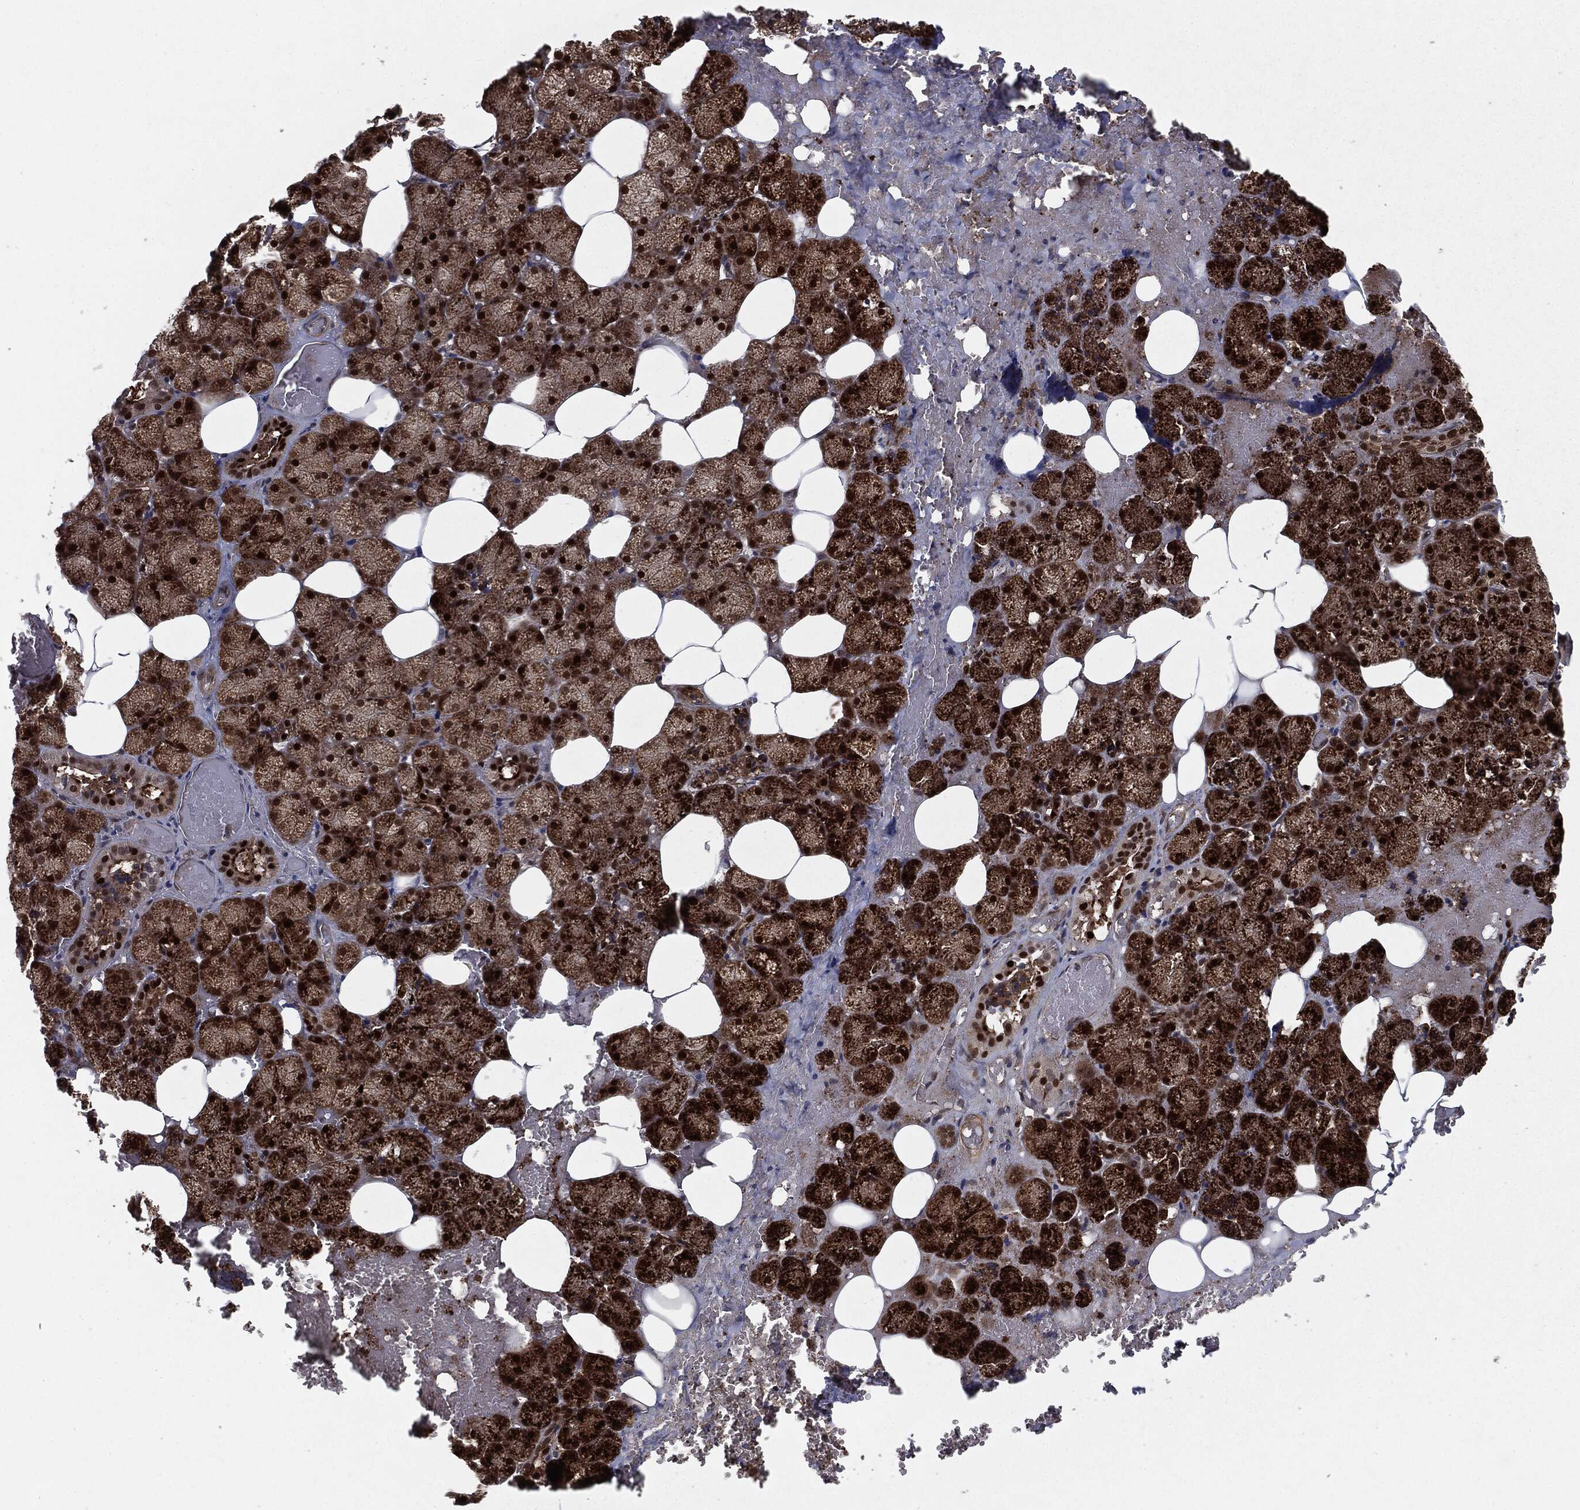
{"staining": {"intensity": "strong", "quantity": ">75%", "location": "cytoplasmic/membranous,nuclear"}, "tissue": "salivary gland", "cell_type": "Glandular cells", "image_type": "normal", "snomed": [{"axis": "morphology", "description": "Normal tissue, NOS"}, {"axis": "topography", "description": "Salivary gland"}], "caption": "This is a histology image of IHC staining of unremarkable salivary gland, which shows strong positivity in the cytoplasmic/membranous,nuclear of glandular cells.", "gene": "RANBP9", "patient": {"sex": "male", "age": 38}}